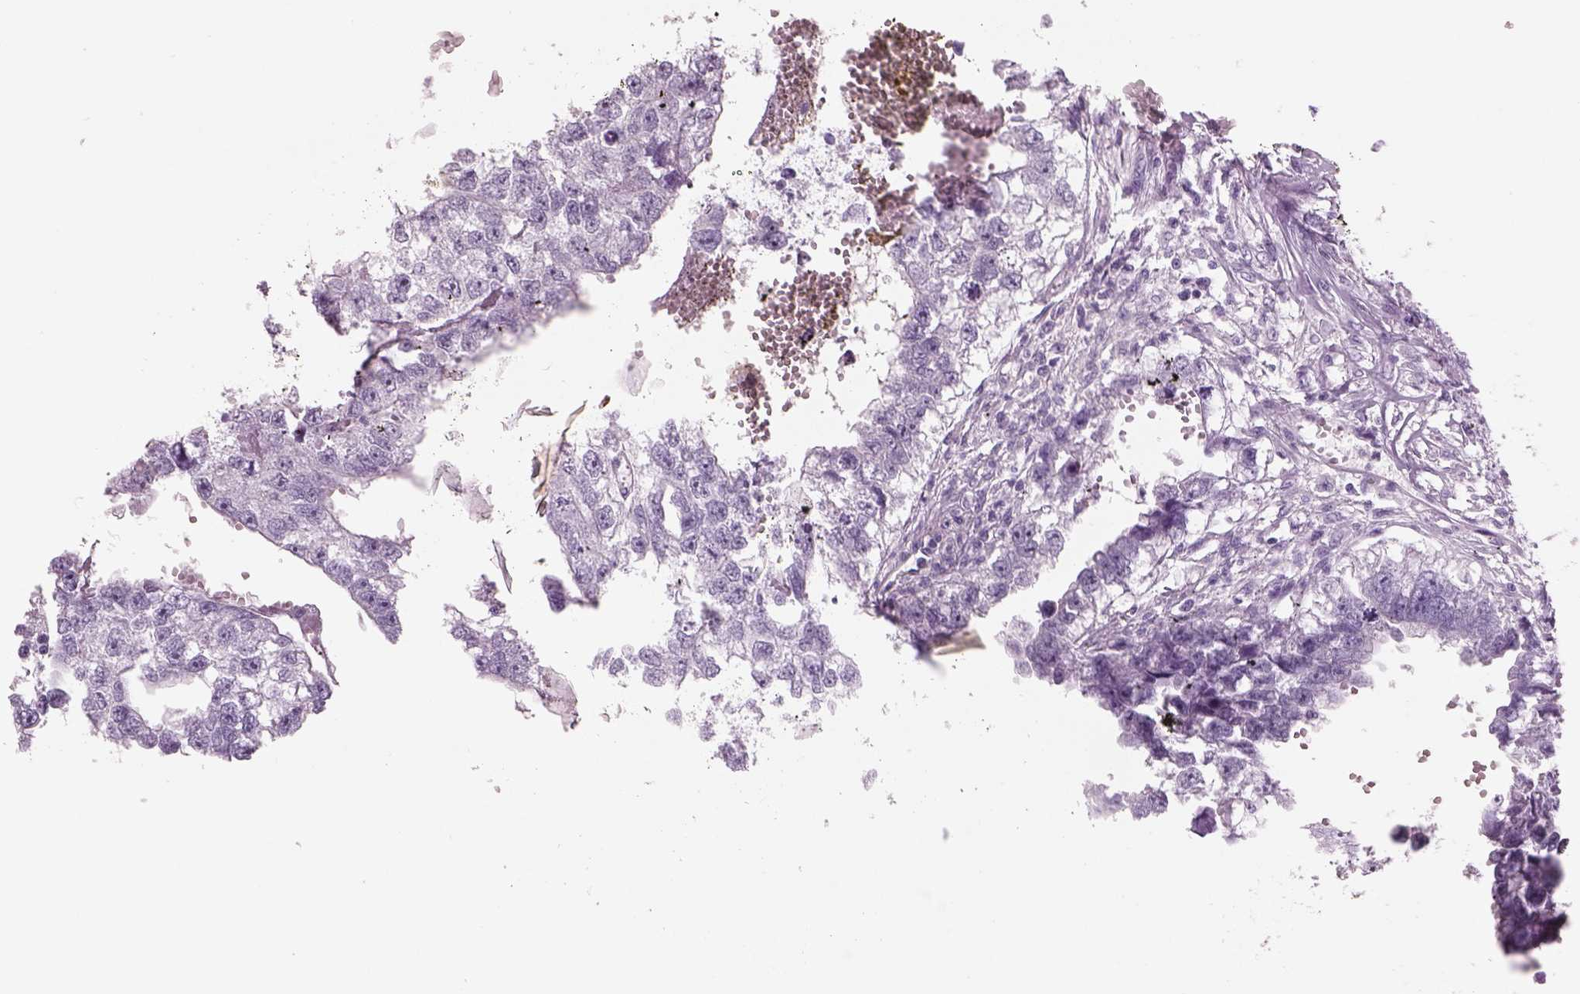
{"staining": {"intensity": "negative", "quantity": "none", "location": "none"}, "tissue": "testis cancer", "cell_type": "Tumor cells", "image_type": "cancer", "snomed": [{"axis": "morphology", "description": "Carcinoma, Embryonal, NOS"}, {"axis": "morphology", "description": "Teratoma, malignant, NOS"}, {"axis": "topography", "description": "Testis"}], "caption": "An immunohistochemistry (IHC) micrograph of embryonal carcinoma (testis) is shown. There is no staining in tumor cells of embryonal carcinoma (testis). Brightfield microscopy of immunohistochemistry stained with DAB (3,3'-diaminobenzidine) (brown) and hematoxylin (blue), captured at high magnification.", "gene": "RHO", "patient": {"sex": "male", "age": 44}}